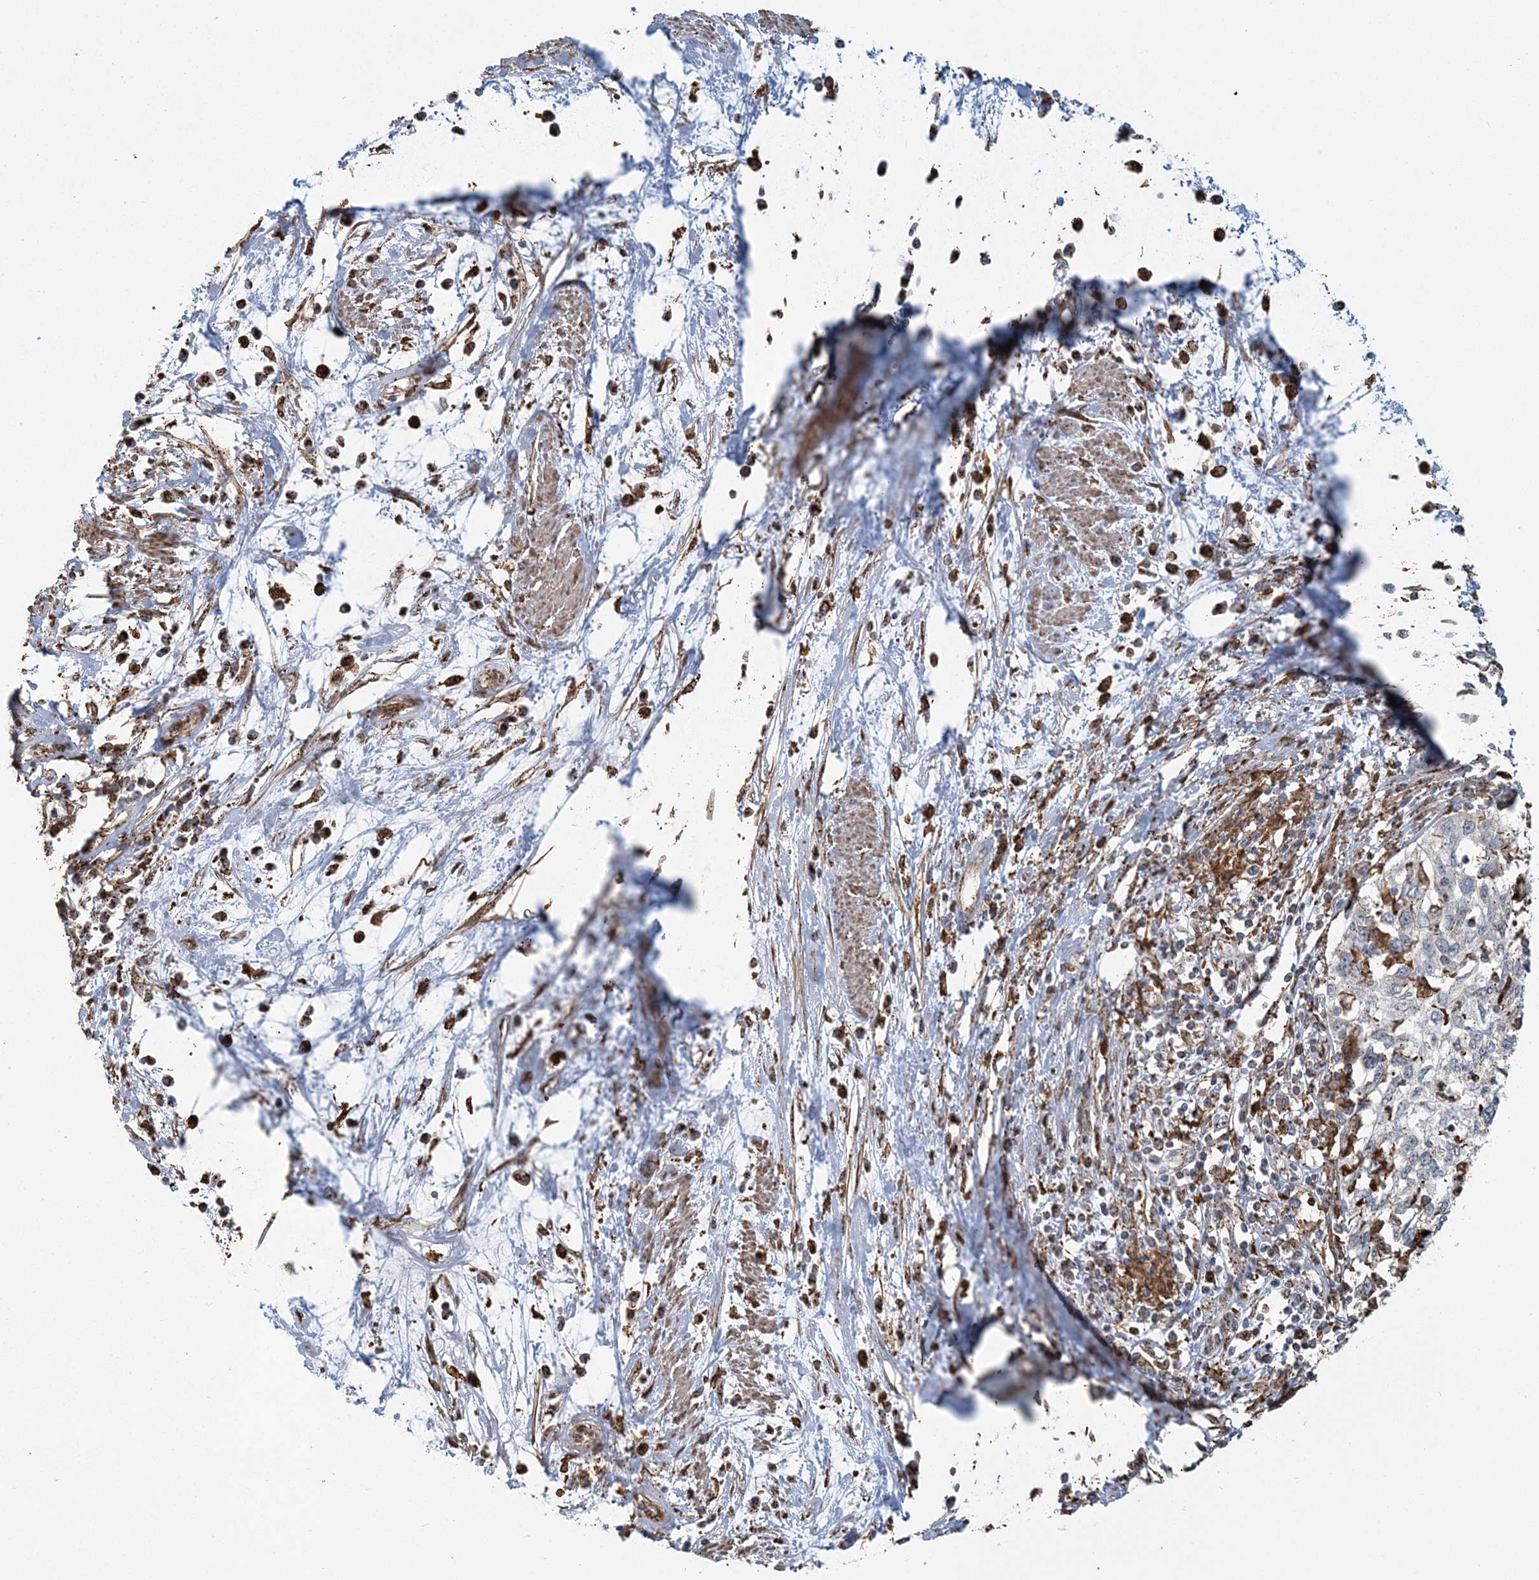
{"staining": {"intensity": "negative", "quantity": "none", "location": "none"}, "tissue": "cervical cancer", "cell_type": "Tumor cells", "image_type": "cancer", "snomed": [{"axis": "morphology", "description": "Squamous cell carcinoma, NOS"}, {"axis": "topography", "description": "Cervix"}], "caption": "An immunohistochemistry (IHC) micrograph of cervical squamous cell carcinoma is shown. There is no staining in tumor cells of cervical squamous cell carcinoma.", "gene": "TRAF3IP2", "patient": {"sex": "female", "age": 57}}